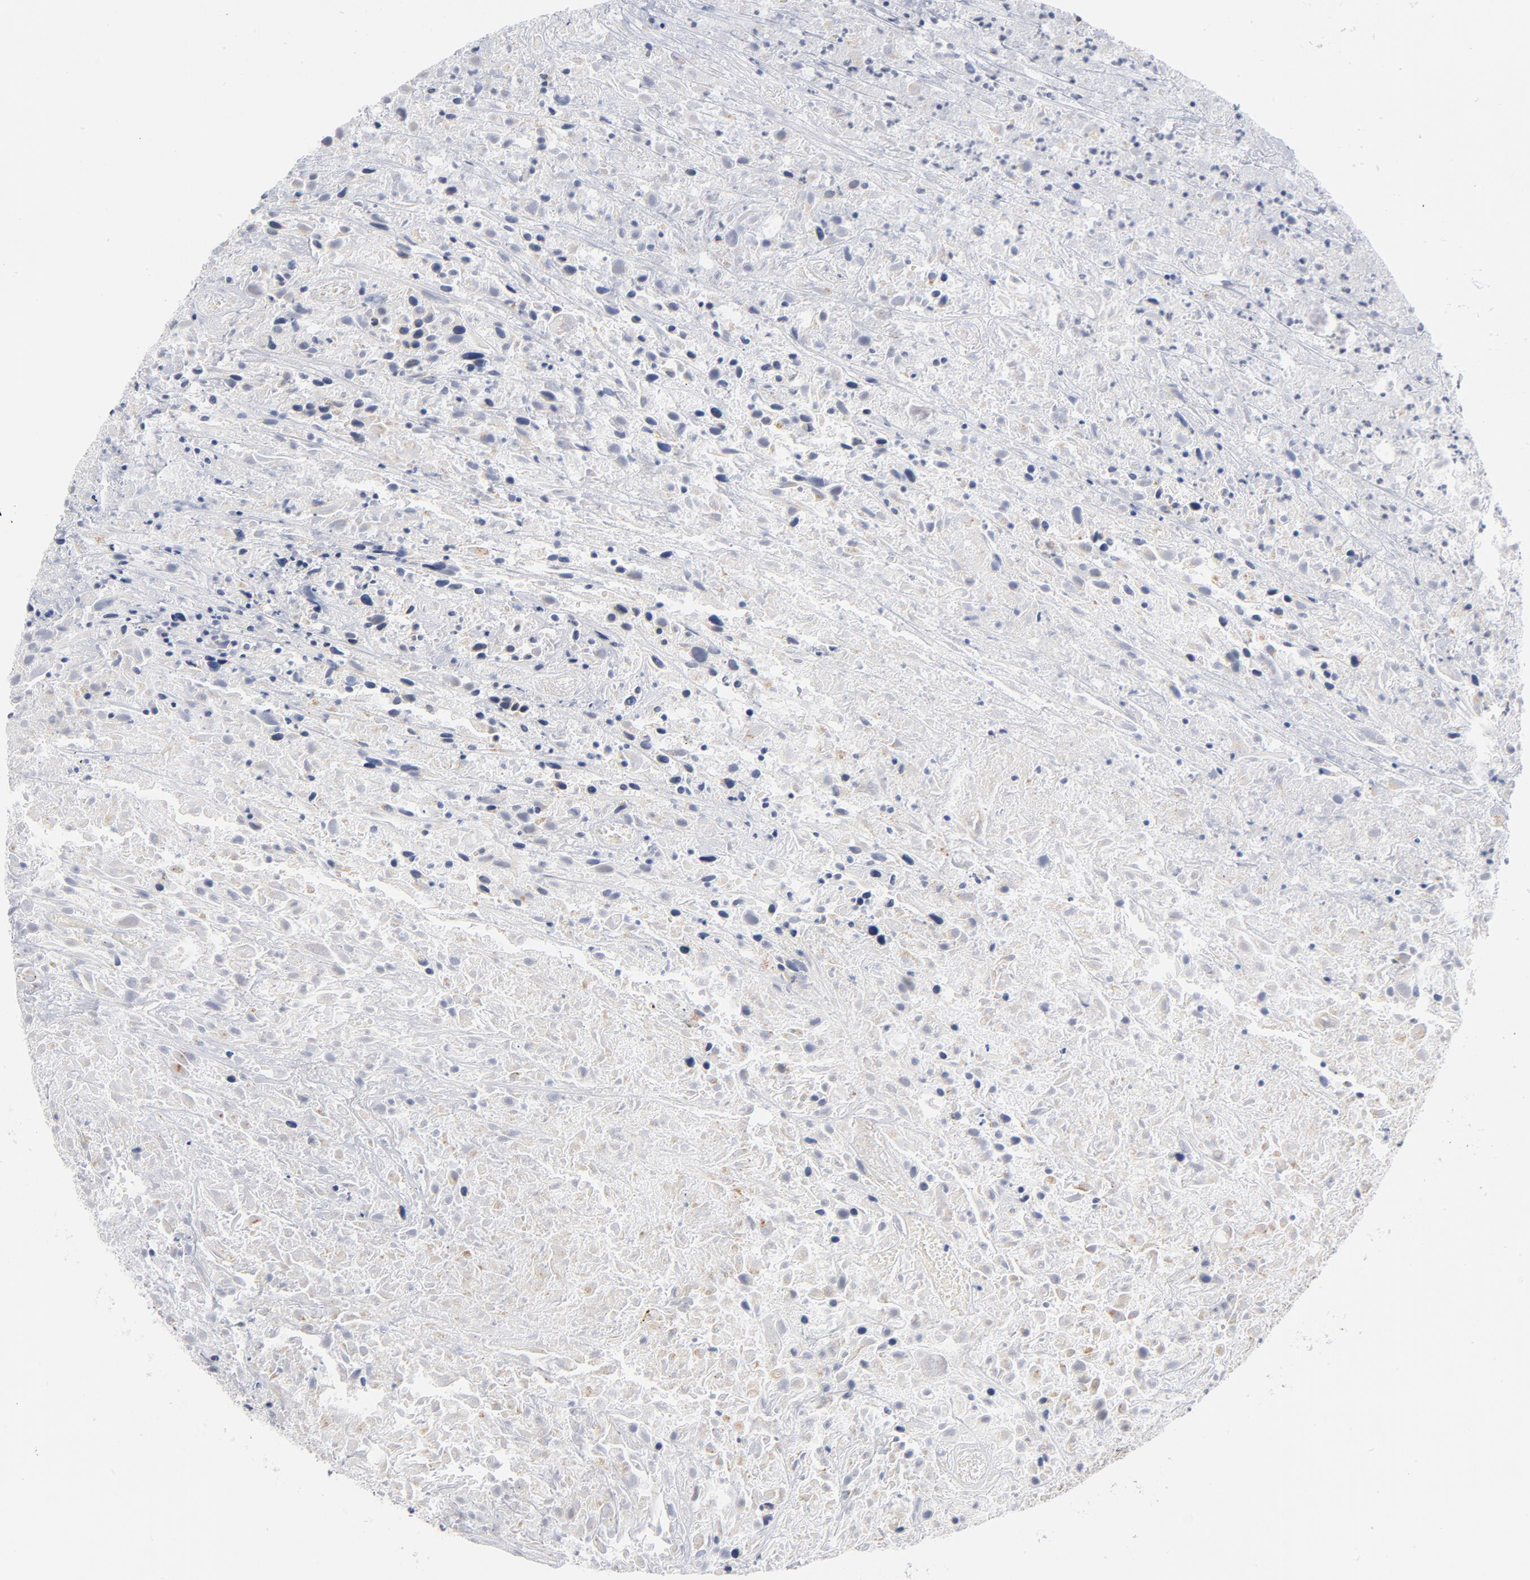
{"staining": {"intensity": "moderate", "quantity": ">75%", "location": "nuclear"}, "tissue": "urothelial cancer", "cell_type": "Tumor cells", "image_type": "cancer", "snomed": [{"axis": "morphology", "description": "Urothelial carcinoma, High grade"}, {"axis": "topography", "description": "Urinary bladder"}], "caption": "This micrograph demonstrates immunohistochemistry (IHC) staining of human urothelial cancer, with medium moderate nuclear positivity in about >75% of tumor cells.", "gene": "BAP1", "patient": {"sex": "male", "age": 61}}